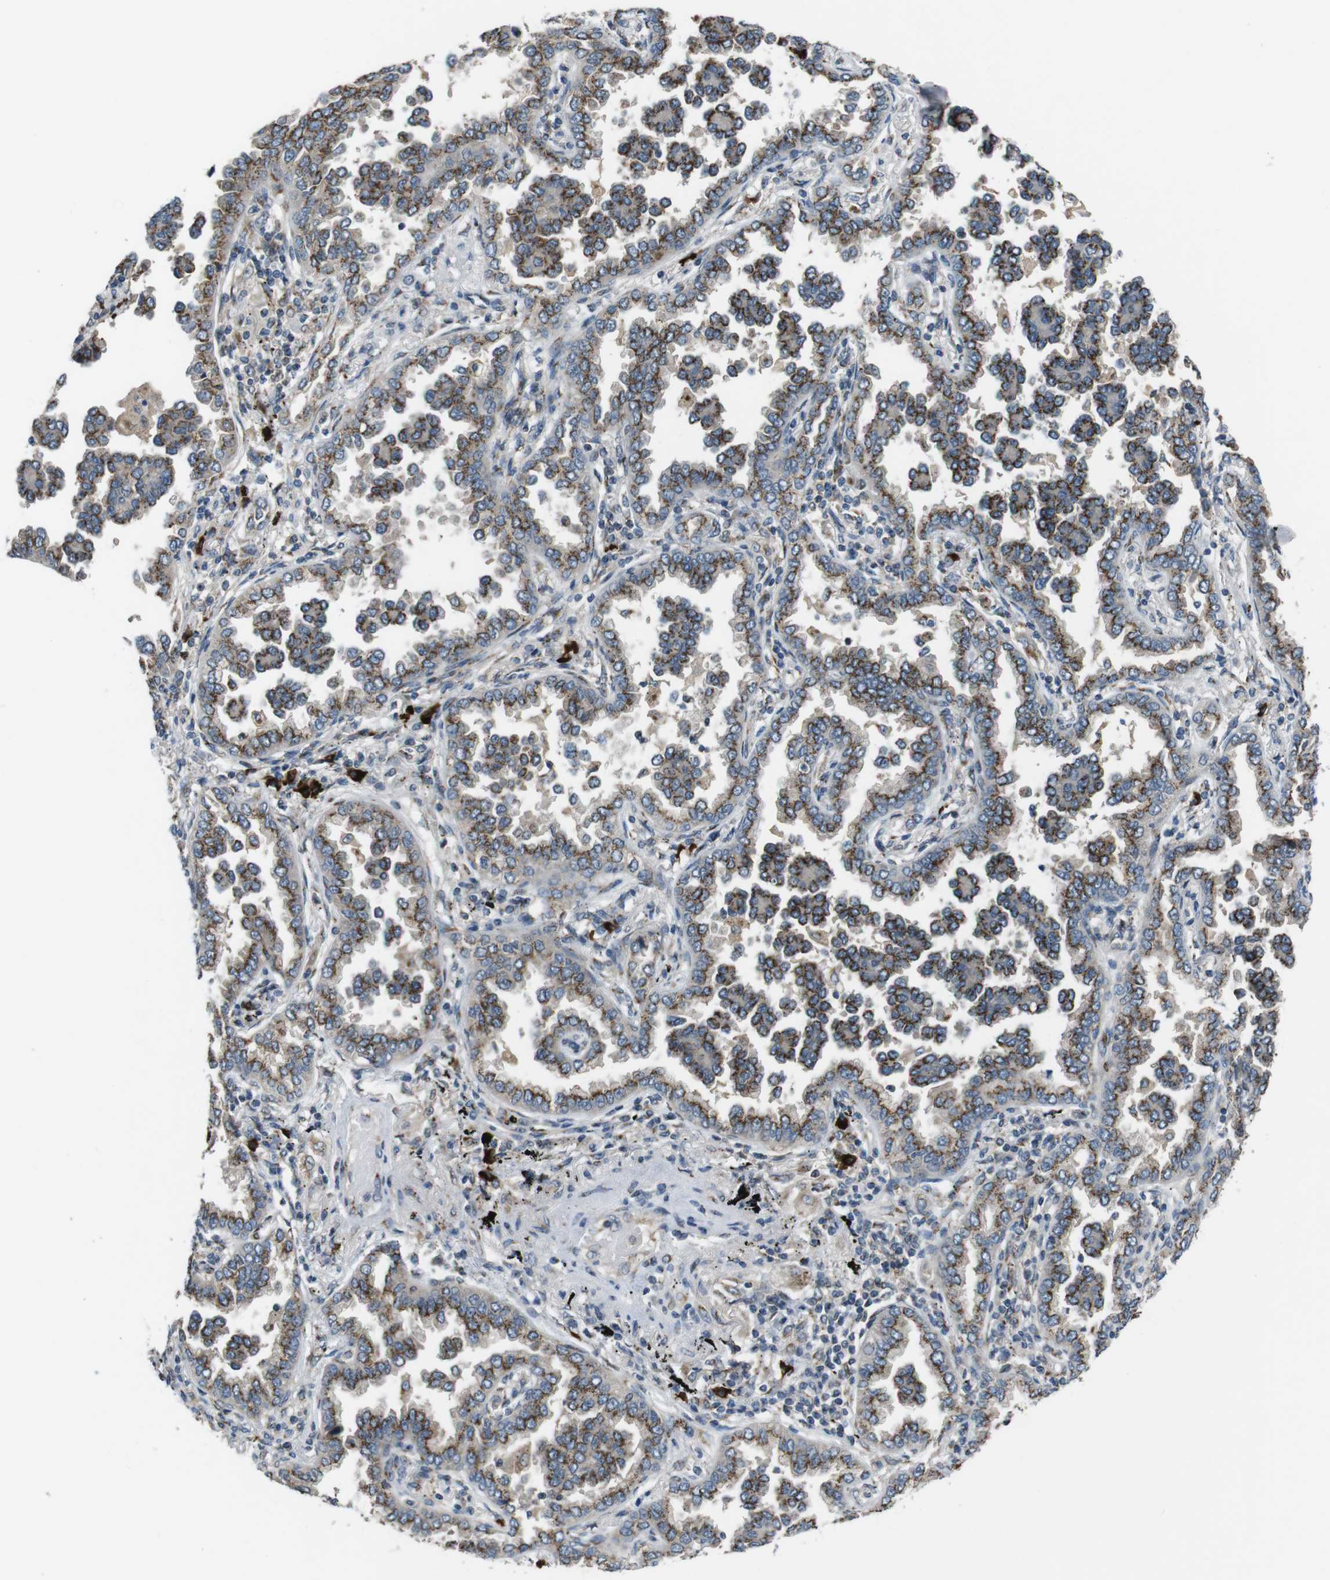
{"staining": {"intensity": "strong", "quantity": ">75%", "location": "cytoplasmic/membranous"}, "tissue": "lung cancer", "cell_type": "Tumor cells", "image_type": "cancer", "snomed": [{"axis": "morphology", "description": "Normal tissue, NOS"}, {"axis": "morphology", "description": "Adenocarcinoma, NOS"}, {"axis": "topography", "description": "Lung"}], "caption": "The micrograph shows staining of adenocarcinoma (lung), revealing strong cytoplasmic/membranous protein expression (brown color) within tumor cells.", "gene": "ZFPL1", "patient": {"sex": "male", "age": 59}}